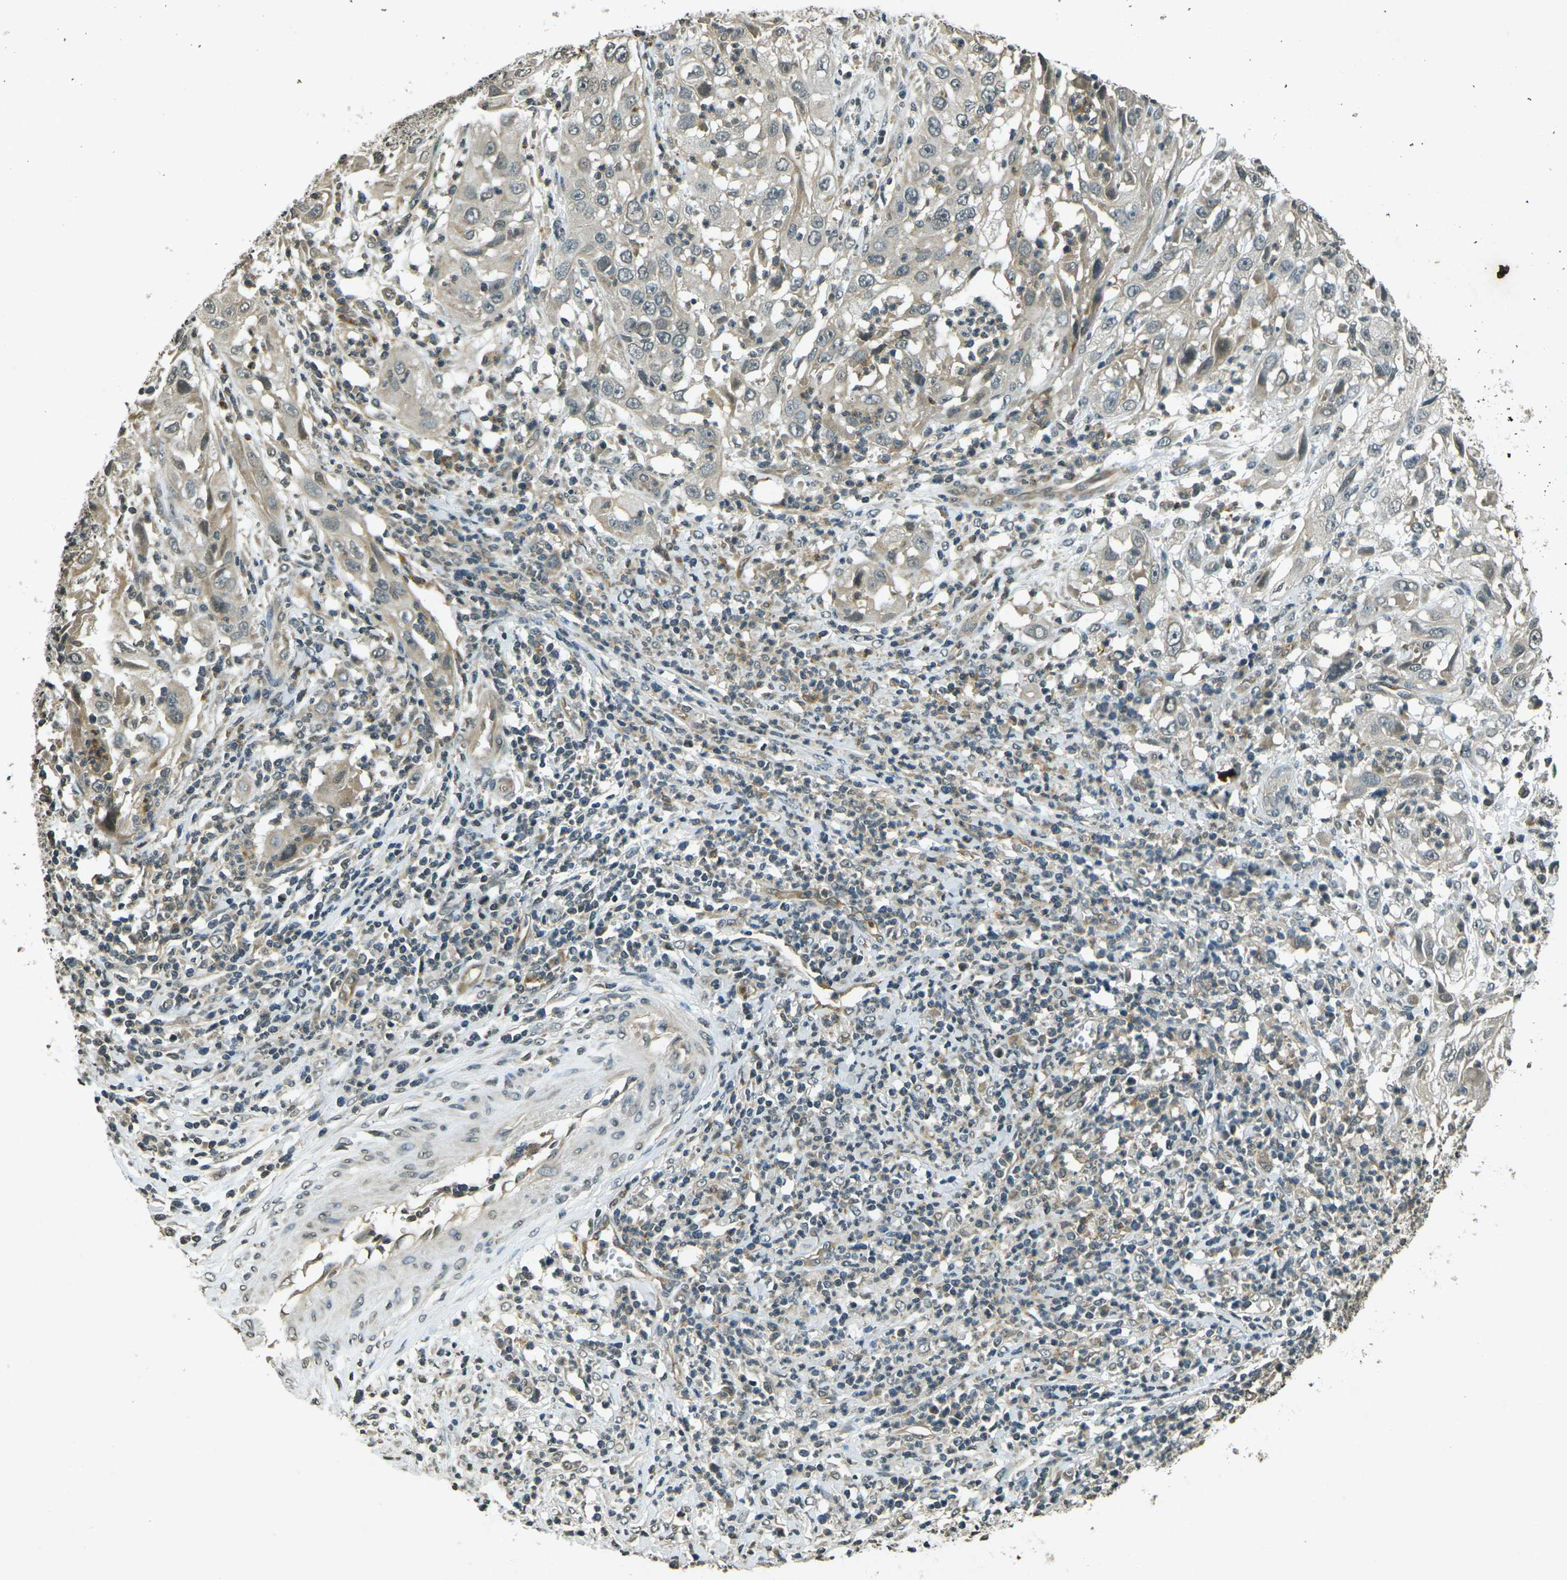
{"staining": {"intensity": "weak", "quantity": "<25%", "location": "cytoplasmic/membranous"}, "tissue": "cervical cancer", "cell_type": "Tumor cells", "image_type": "cancer", "snomed": [{"axis": "morphology", "description": "Squamous cell carcinoma, NOS"}, {"axis": "topography", "description": "Cervix"}], "caption": "High power microscopy histopathology image of an immunohistochemistry (IHC) image of cervical cancer (squamous cell carcinoma), revealing no significant staining in tumor cells.", "gene": "PDE2A", "patient": {"sex": "female", "age": 32}}